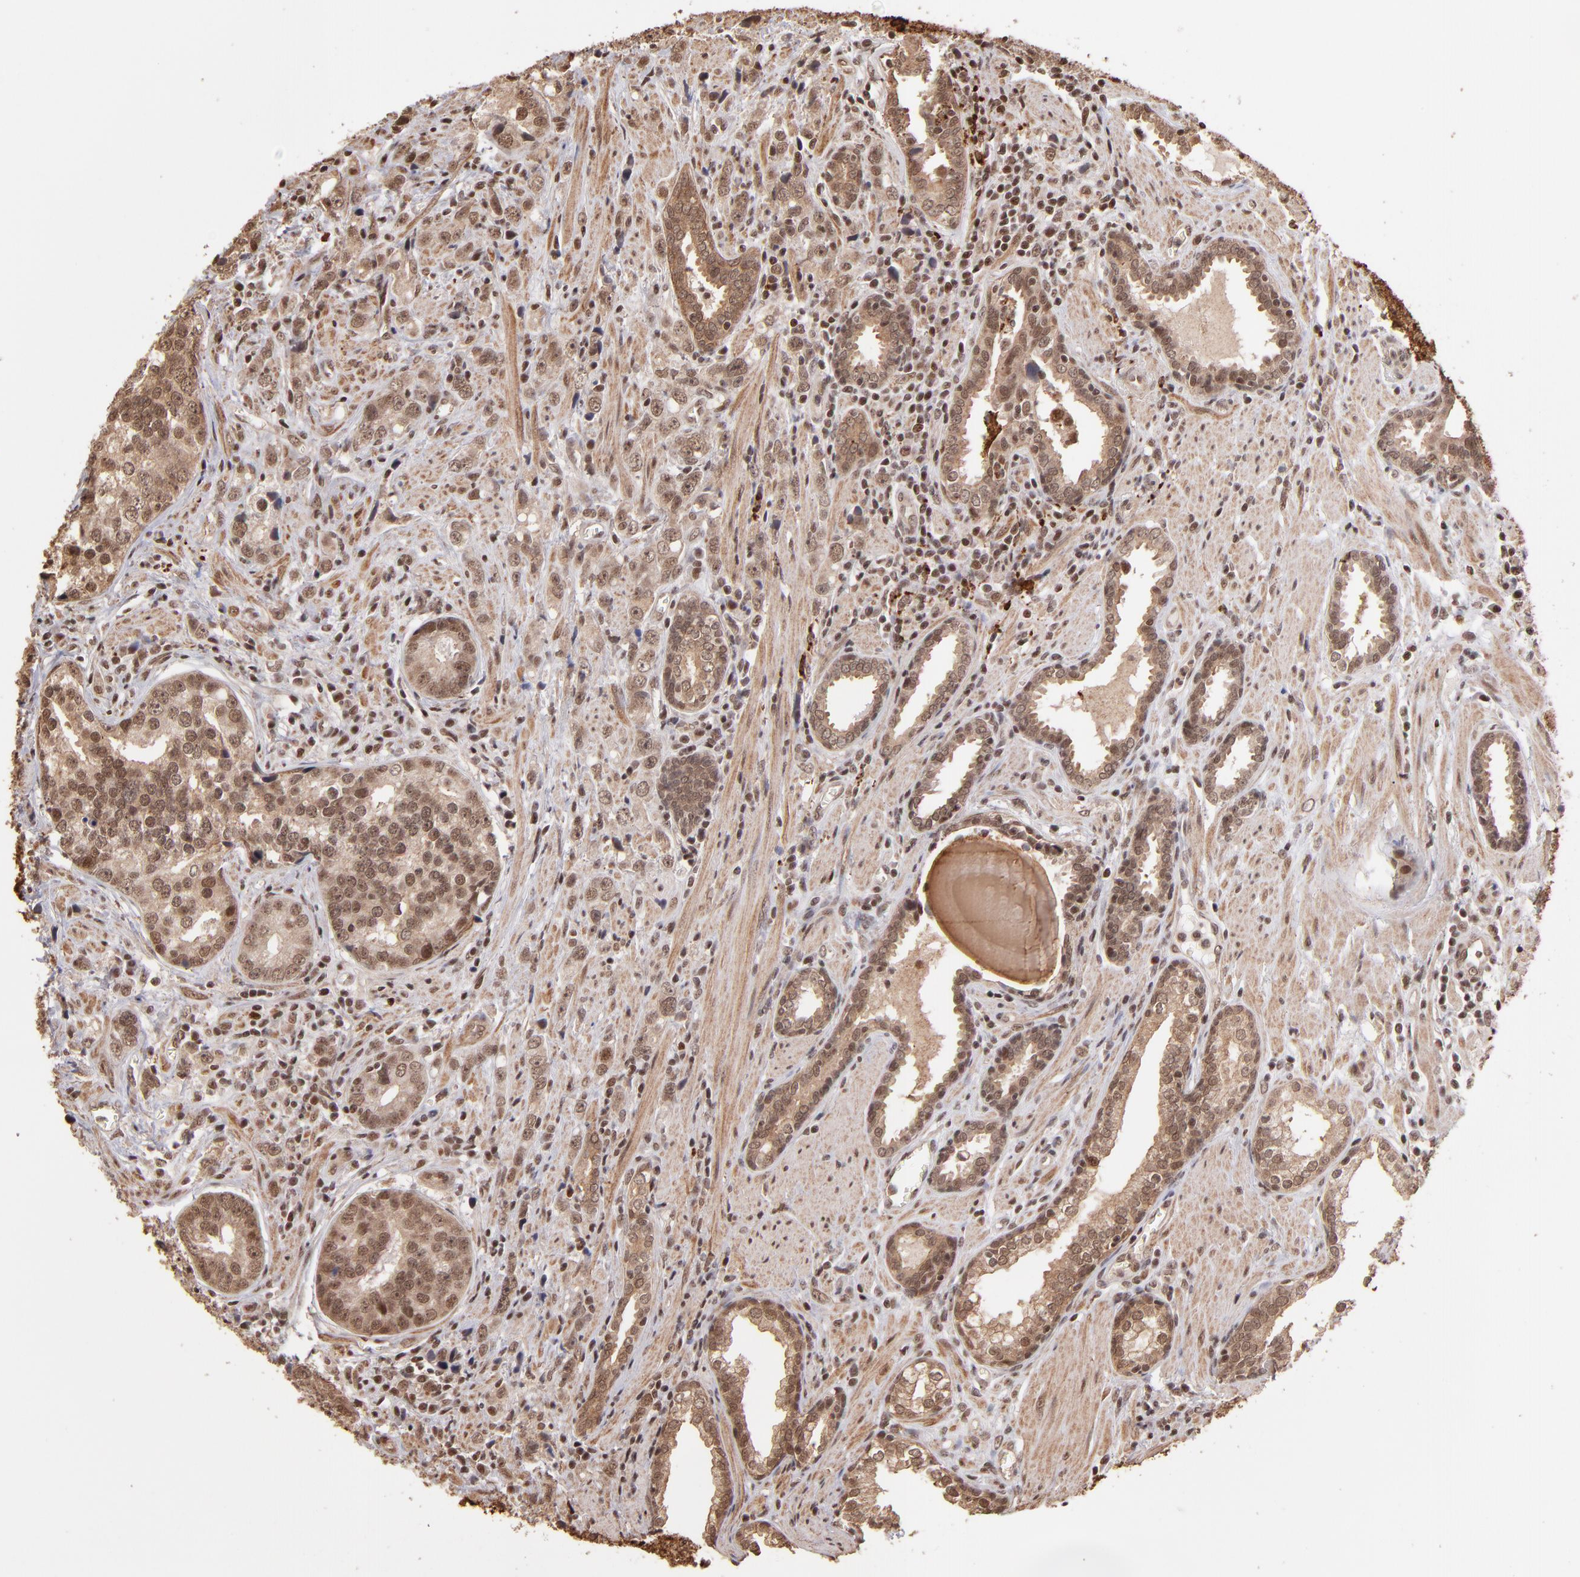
{"staining": {"intensity": "moderate", "quantity": ">75%", "location": "cytoplasmic/membranous,nuclear"}, "tissue": "prostate cancer", "cell_type": "Tumor cells", "image_type": "cancer", "snomed": [{"axis": "morphology", "description": "Adenocarcinoma, High grade"}, {"axis": "topography", "description": "Prostate"}], "caption": "A brown stain labels moderate cytoplasmic/membranous and nuclear positivity of a protein in human adenocarcinoma (high-grade) (prostate) tumor cells.", "gene": "TERF2", "patient": {"sex": "male", "age": 71}}